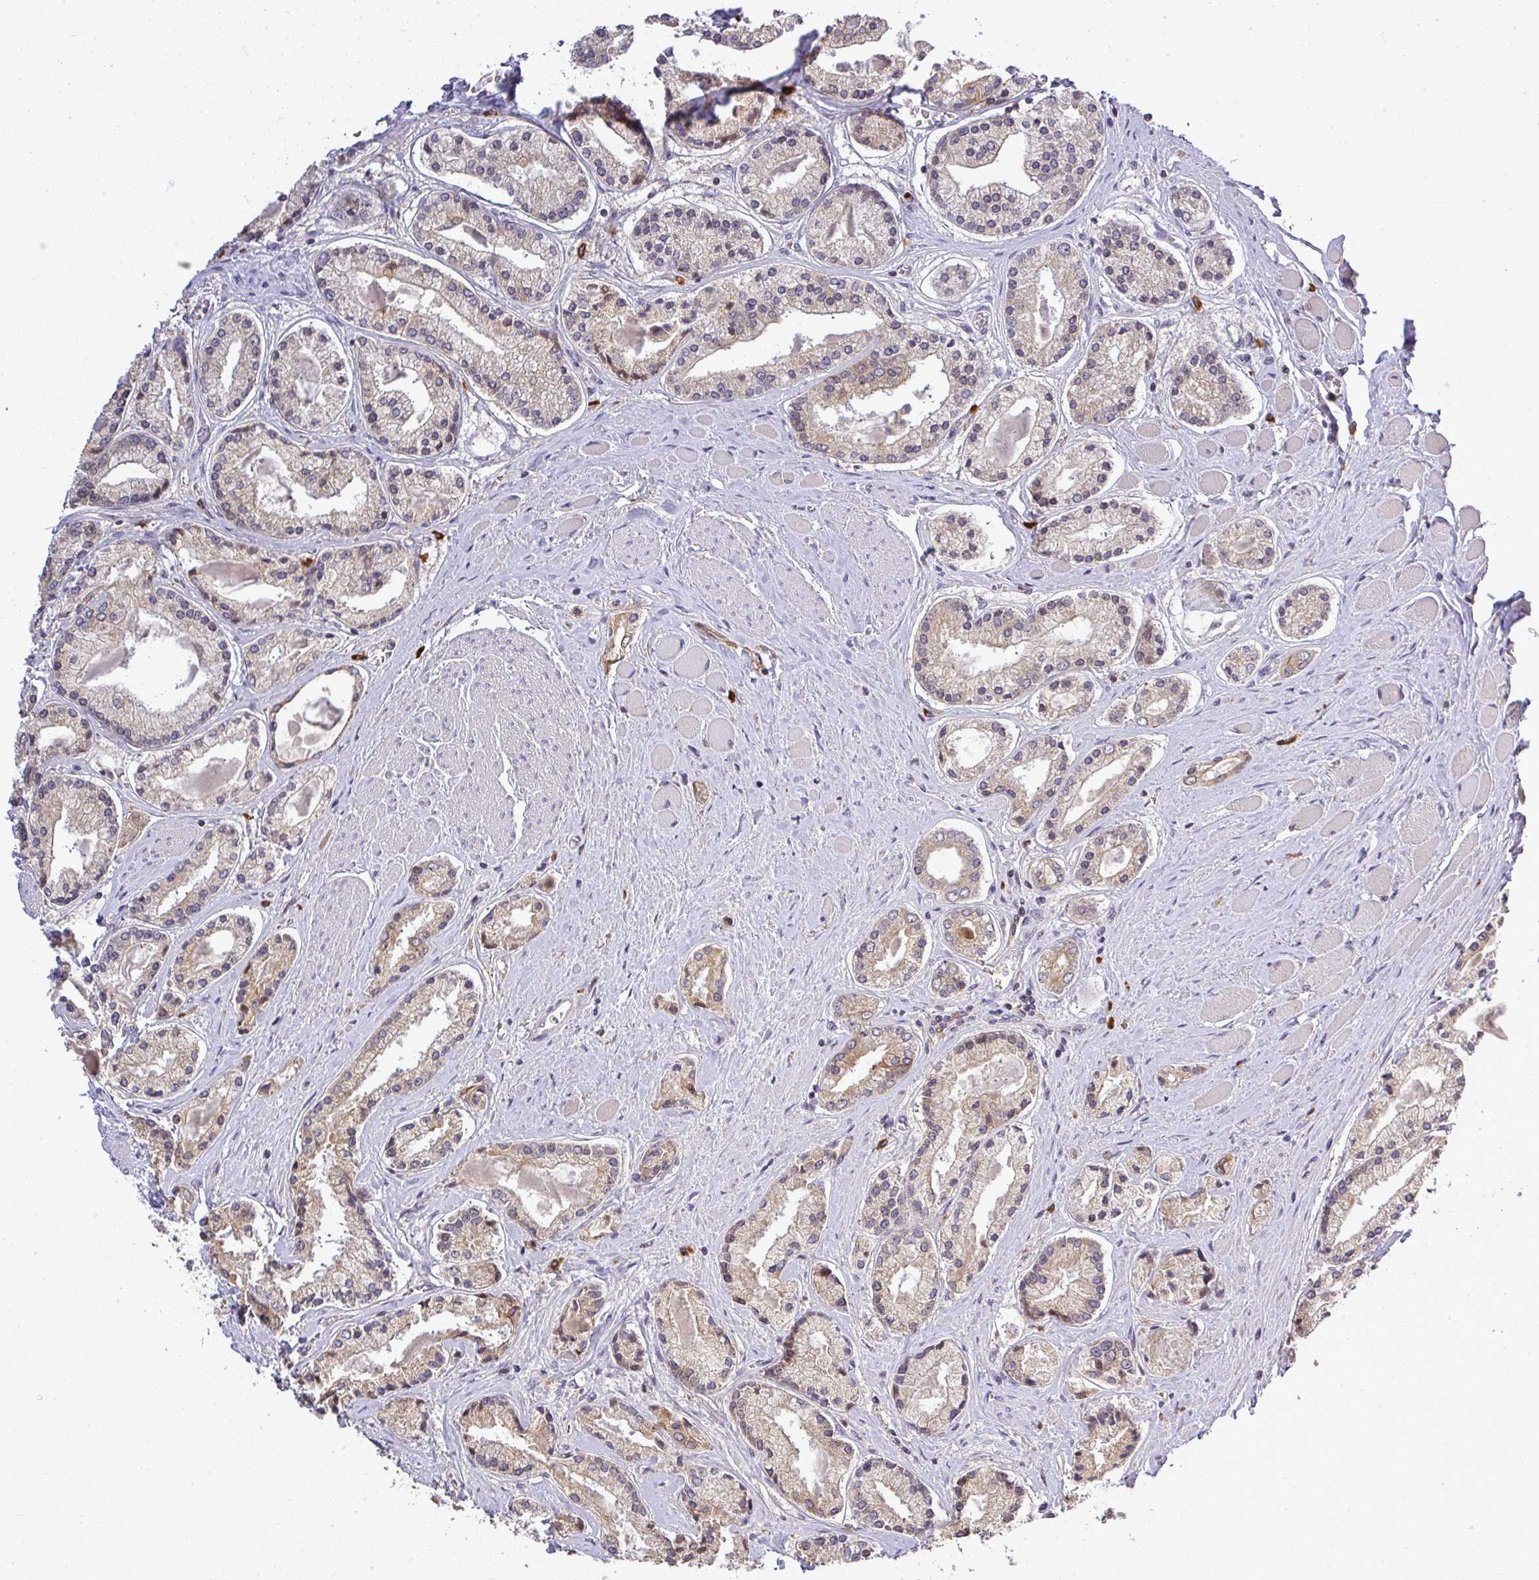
{"staining": {"intensity": "weak", "quantity": ">75%", "location": "cytoplasmic/membranous"}, "tissue": "prostate cancer", "cell_type": "Tumor cells", "image_type": "cancer", "snomed": [{"axis": "morphology", "description": "Adenocarcinoma, High grade"}, {"axis": "topography", "description": "Prostate"}], "caption": "Adenocarcinoma (high-grade) (prostate) stained with immunohistochemistry (IHC) demonstrates weak cytoplasmic/membranous expression in approximately >75% of tumor cells.", "gene": "FAM153A", "patient": {"sex": "male", "age": 67}}